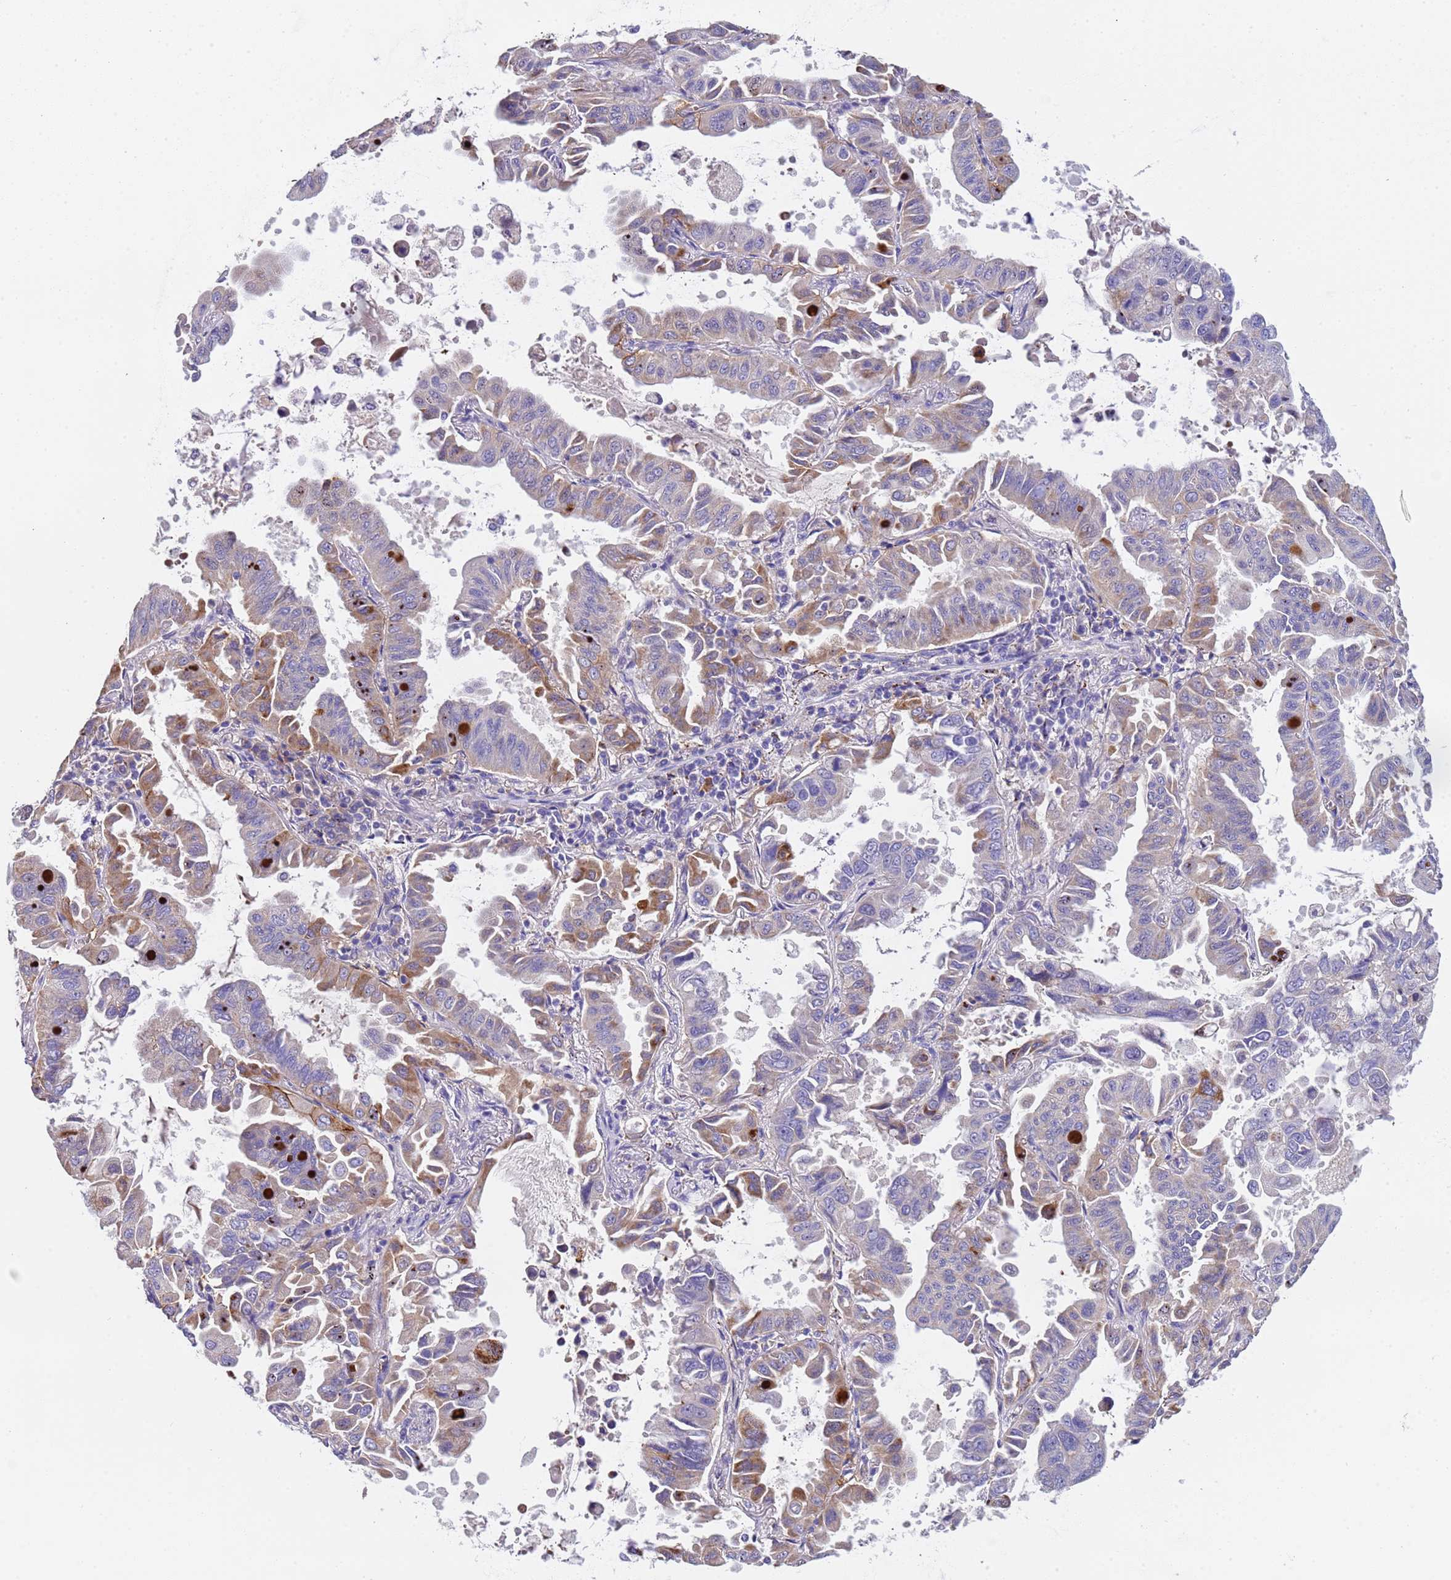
{"staining": {"intensity": "moderate", "quantity": "<25%", "location": "cytoplasmic/membranous"}, "tissue": "lung cancer", "cell_type": "Tumor cells", "image_type": "cancer", "snomed": [{"axis": "morphology", "description": "Adenocarcinoma, NOS"}, {"axis": "topography", "description": "Lung"}], "caption": "Immunohistochemical staining of lung cancer reveals low levels of moderate cytoplasmic/membranous protein positivity in about <25% of tumor cells. (brown staining indicates protein expression, while blue staining denotes nuclei).", "gene": "SLC24A3", "patient": {"sex": "male", "age": 64}}